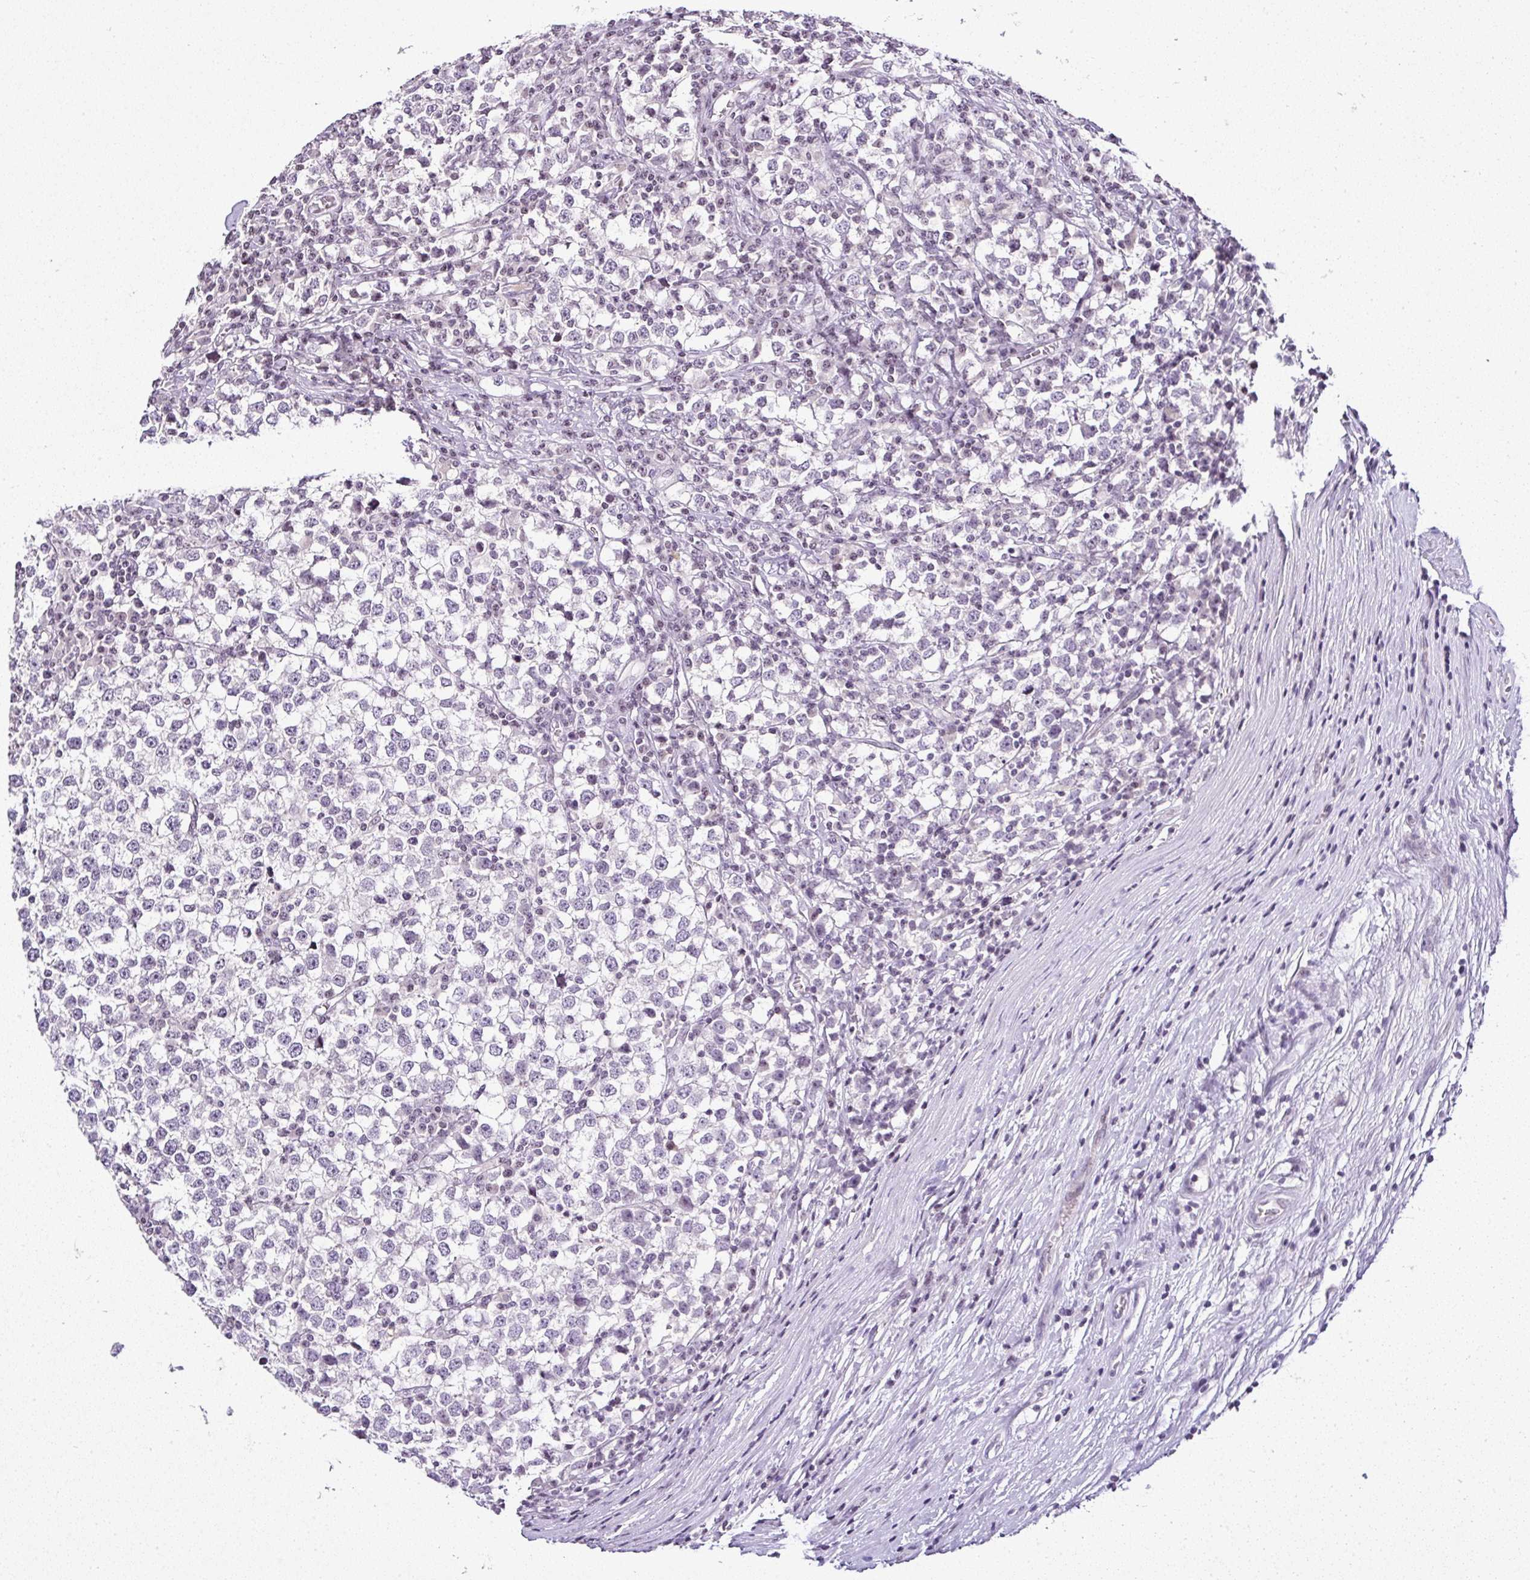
{"staining": {"intensity": "negative", "quantity": "none", "location": "none"}, "tissue": "testis cancer", "cell_type": "Tumor cells", "image_type": "cancer", "snomed": [{"axis": "morphology", "description": "Seminoma, NOS"}, {"axis": "topography", "description": "Testis"}], "caption": "This is an immunohistochemistry (IHC) histopathology image of testis seminoma. There is no positivity in tumor cells.", "gene": "SERPINB3", "patient": {"sex": "male", "age": 65}}